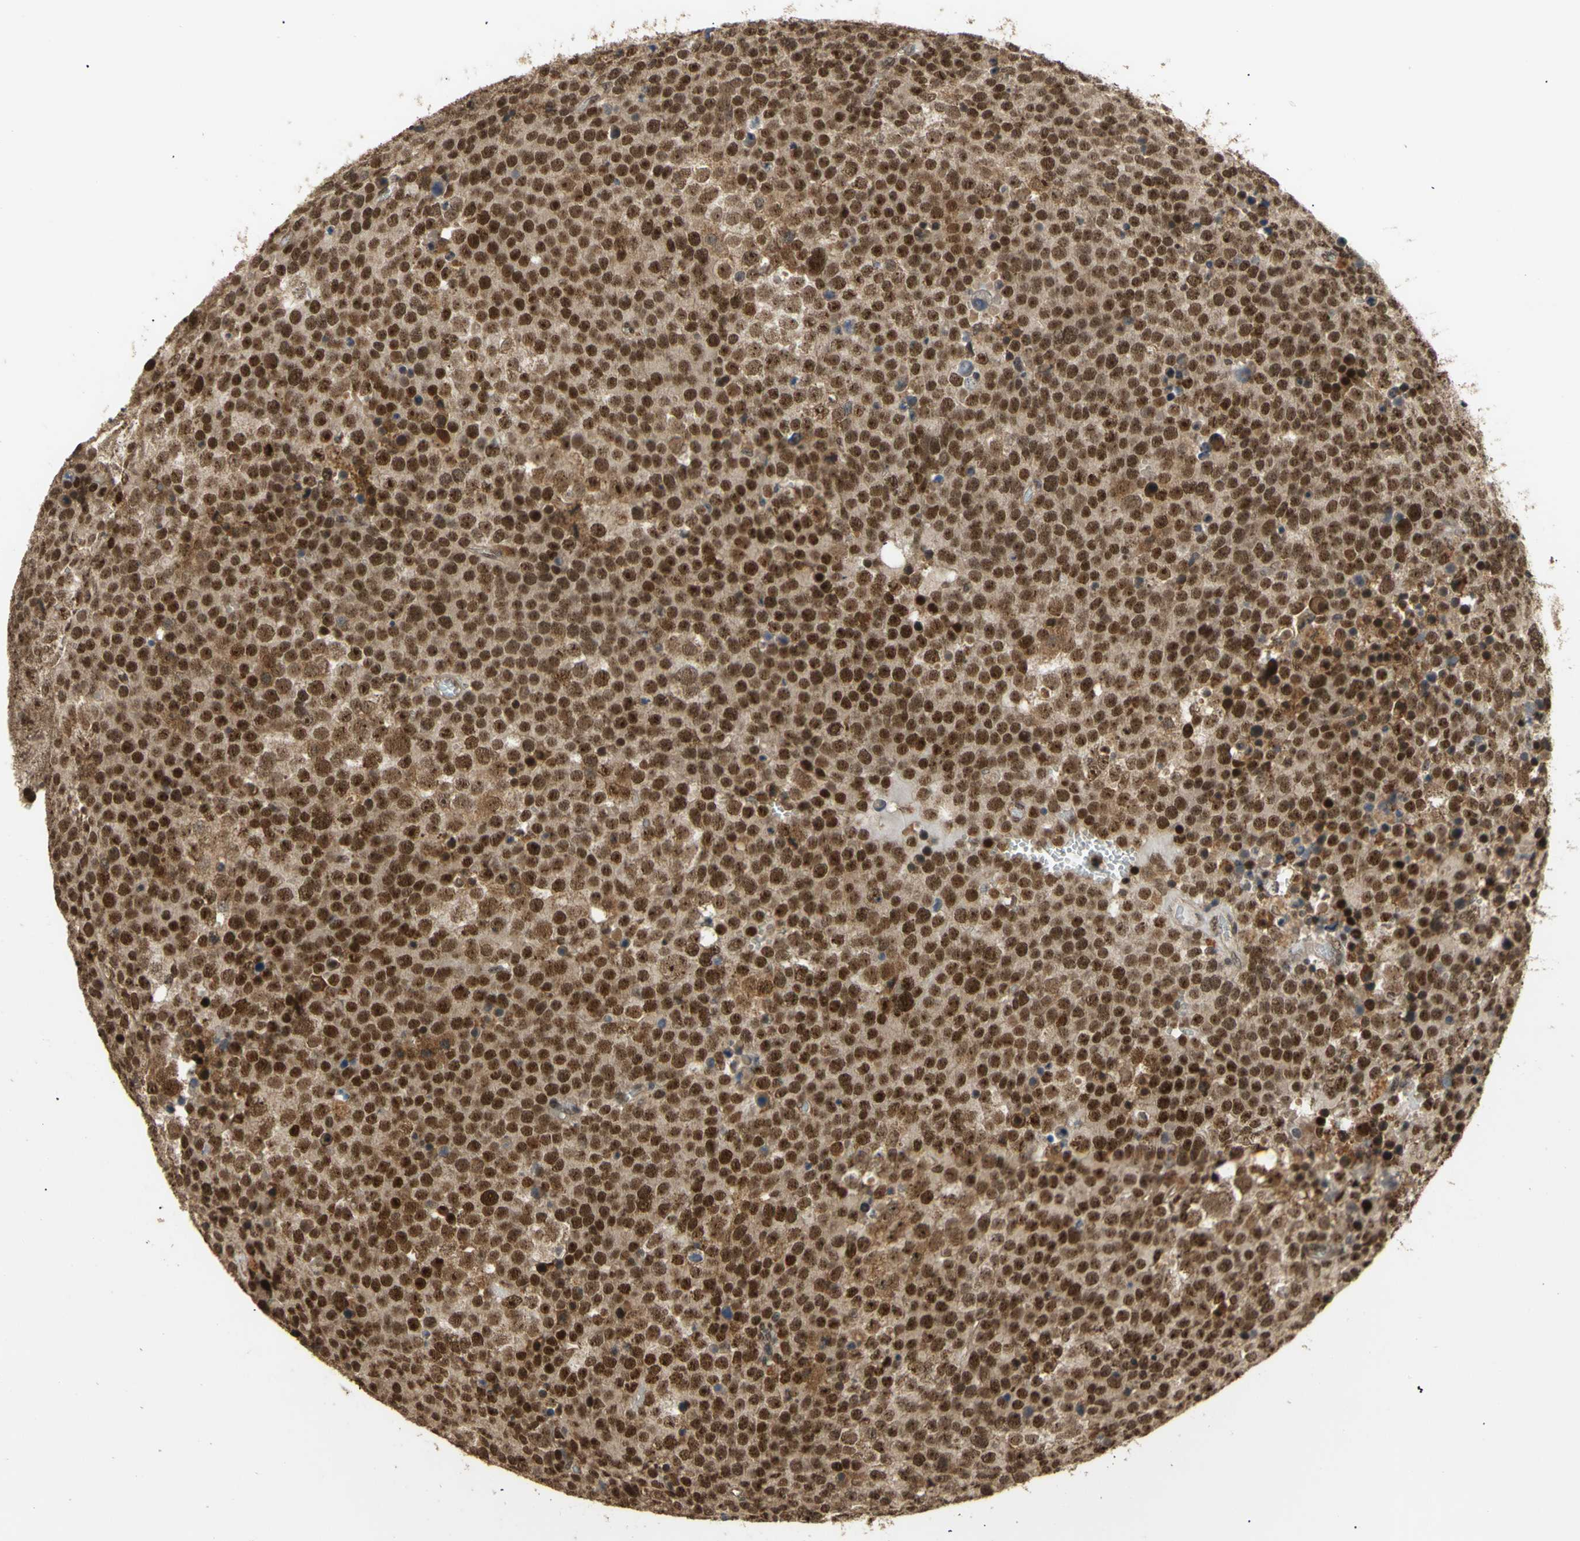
{"staining": {"intensity": "strong", "quantity": ">75%", "location": "cytoplasmic/membranous,nuclear"}, "tissue": "testis cancer", "cell_type": "Tumor cells", "image_type": "cancer", "snomed": [{"axis": "morphology", "description": "Seminoma, NOS"}, {"axis": "topography", "description": "Testis"}], "caption": "A histopathology image showing strong cytoplasmic/membranous and nuclear positivity in about >75% of tumor cells in seminoma (testis), as visualized by brown immunohistochemical staining.", "gene": "GTF2E2", "patient": {"sex": "male", "age": 71}}